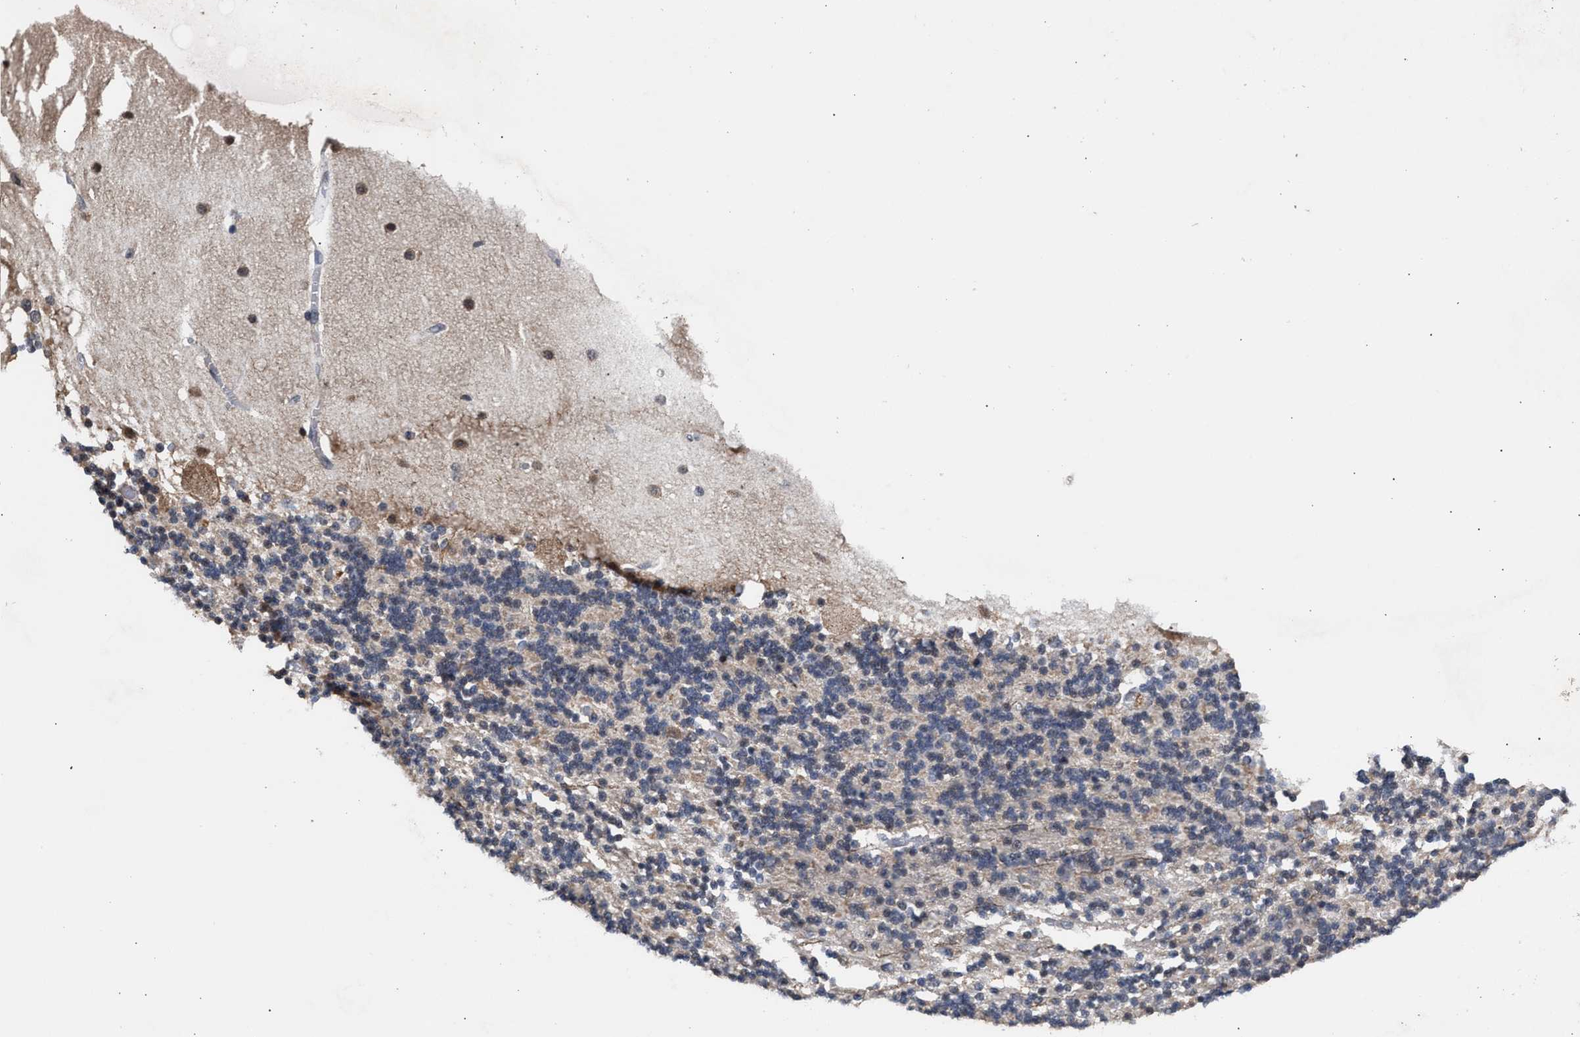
{"staining": {"intensity": "weak", "quantity": ">75%", "location": "cytoplasmic/membranous"}, "tissue": "cerebellum", "cell_type": "Cells in granular layer", "image_type": "normal", "snomed": [{"axis": "morphology", "description": "Normal tissue, NOS"}, {"axis": "topography", "description": "Cerebellum"}], "caption": "High-magnification brightfield microscopy of normal cerebellum stained with DAB (brown) and counterstained with hematoxylin (blue). cells in granular layer exhibit weak cytoplasmic/membranous expression is identified in about>75% of cells. The staining was performed using DAB (3,3'-diaminobenzidine) to visualize the protein expression in brown, while the nuclei were stained in blue with hematoxylin (Magnification: 20x).", "gene": "MKNK2", "patient": {"sex": "female", "age": 54}}